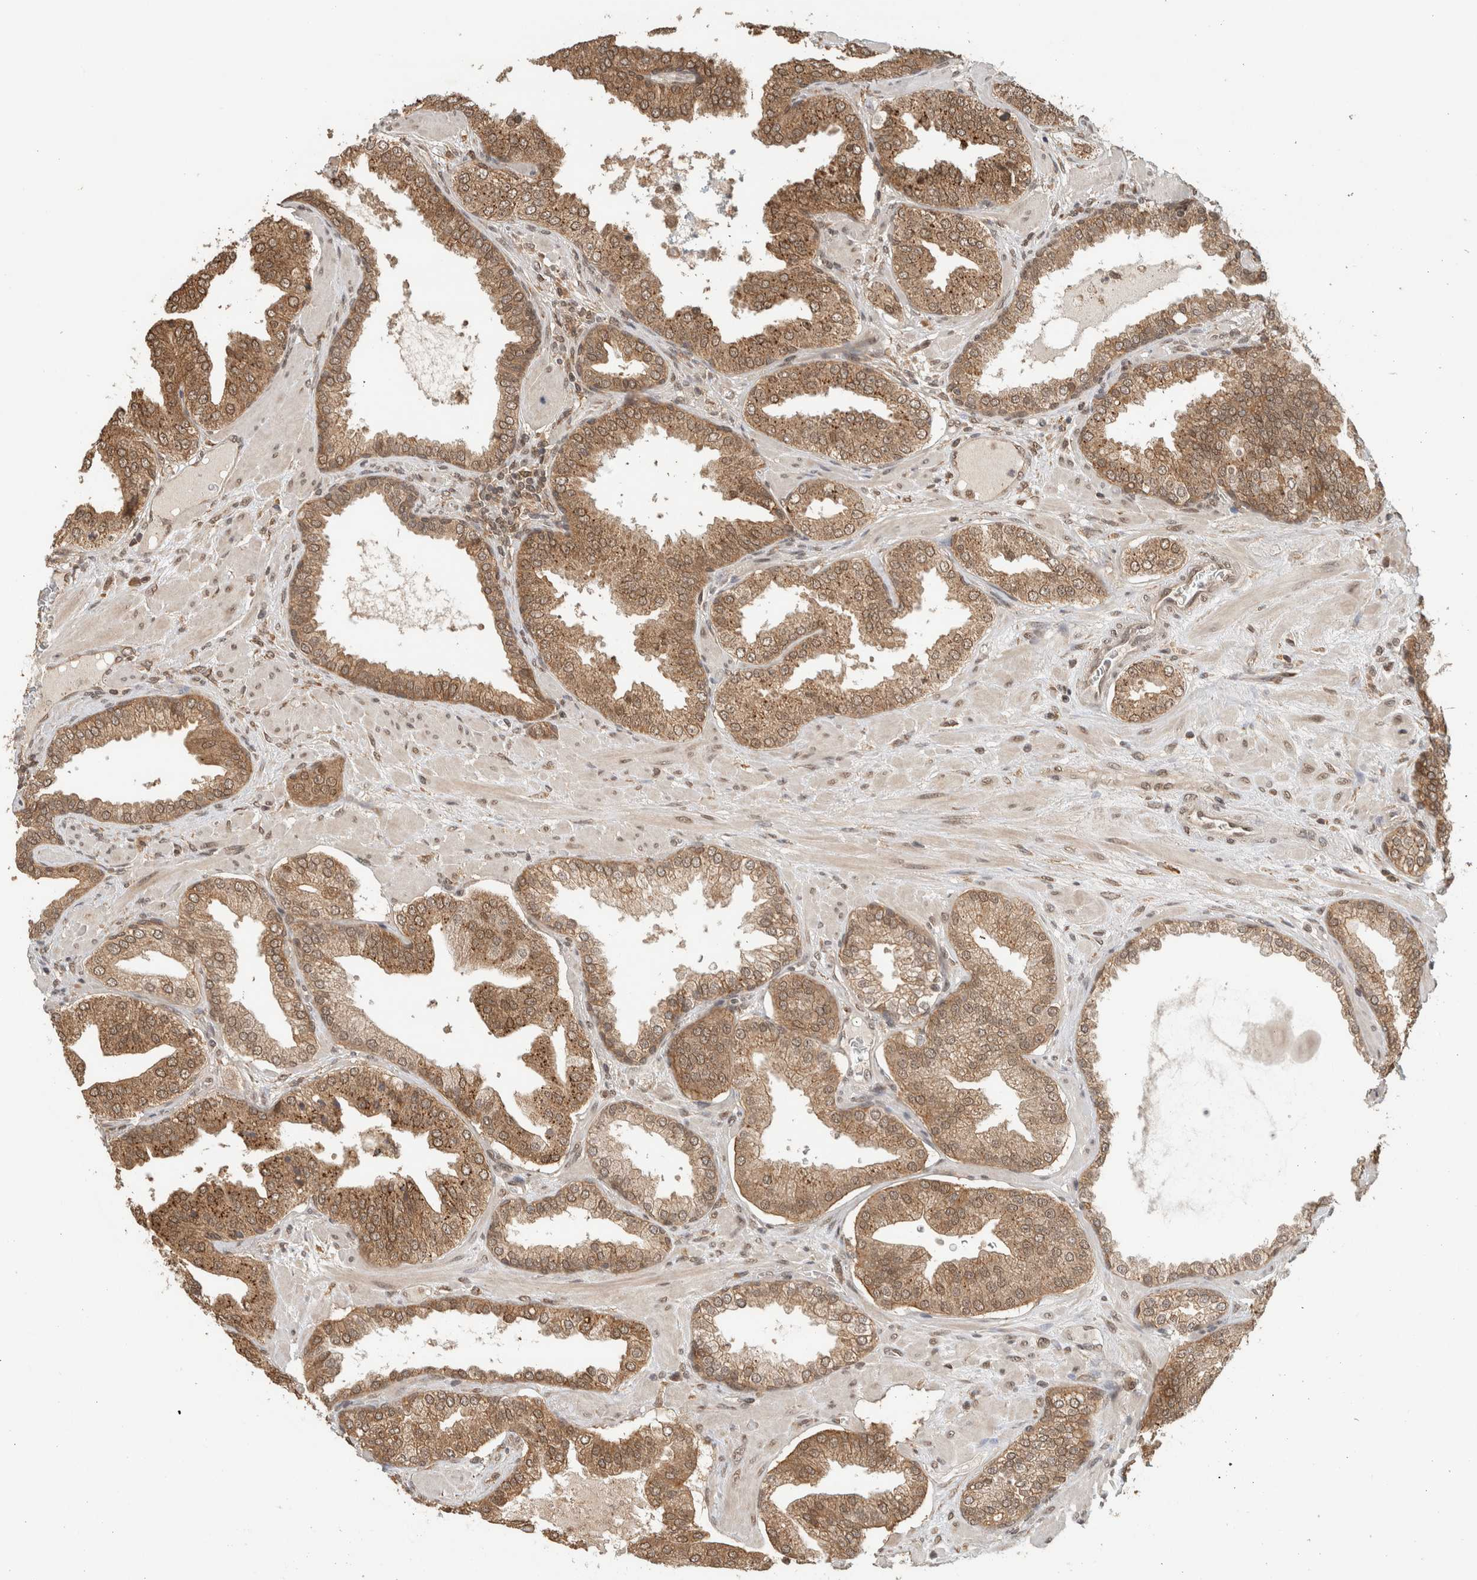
{"staining": {"intensity": "moderate", "quantity": ">75%", "location": "cytoplasmic/membranous,nuclear"}, "tissue": "prostate cancer", "cell_type": "Tumor cells", "image_type": "cancer", "snomed": [{"axis": "morphology", "description": "Adenocarcinoma, Low grade"}, {"axis": "topography", "description": "Prostate"}], "caption": "High-power microscopy captured an immunohistochemistry photomicrograph of prostate cancer (adenocarcinoma (low-grade)), revealing moderate cytoplasmic/membranous and nuclear expression in about >75% of tumor cells. (Brightfield microscopy of DAB IHC at high magnification).", "gene": "C1orf21", "patient": {"sex": "male", "age": 62}}